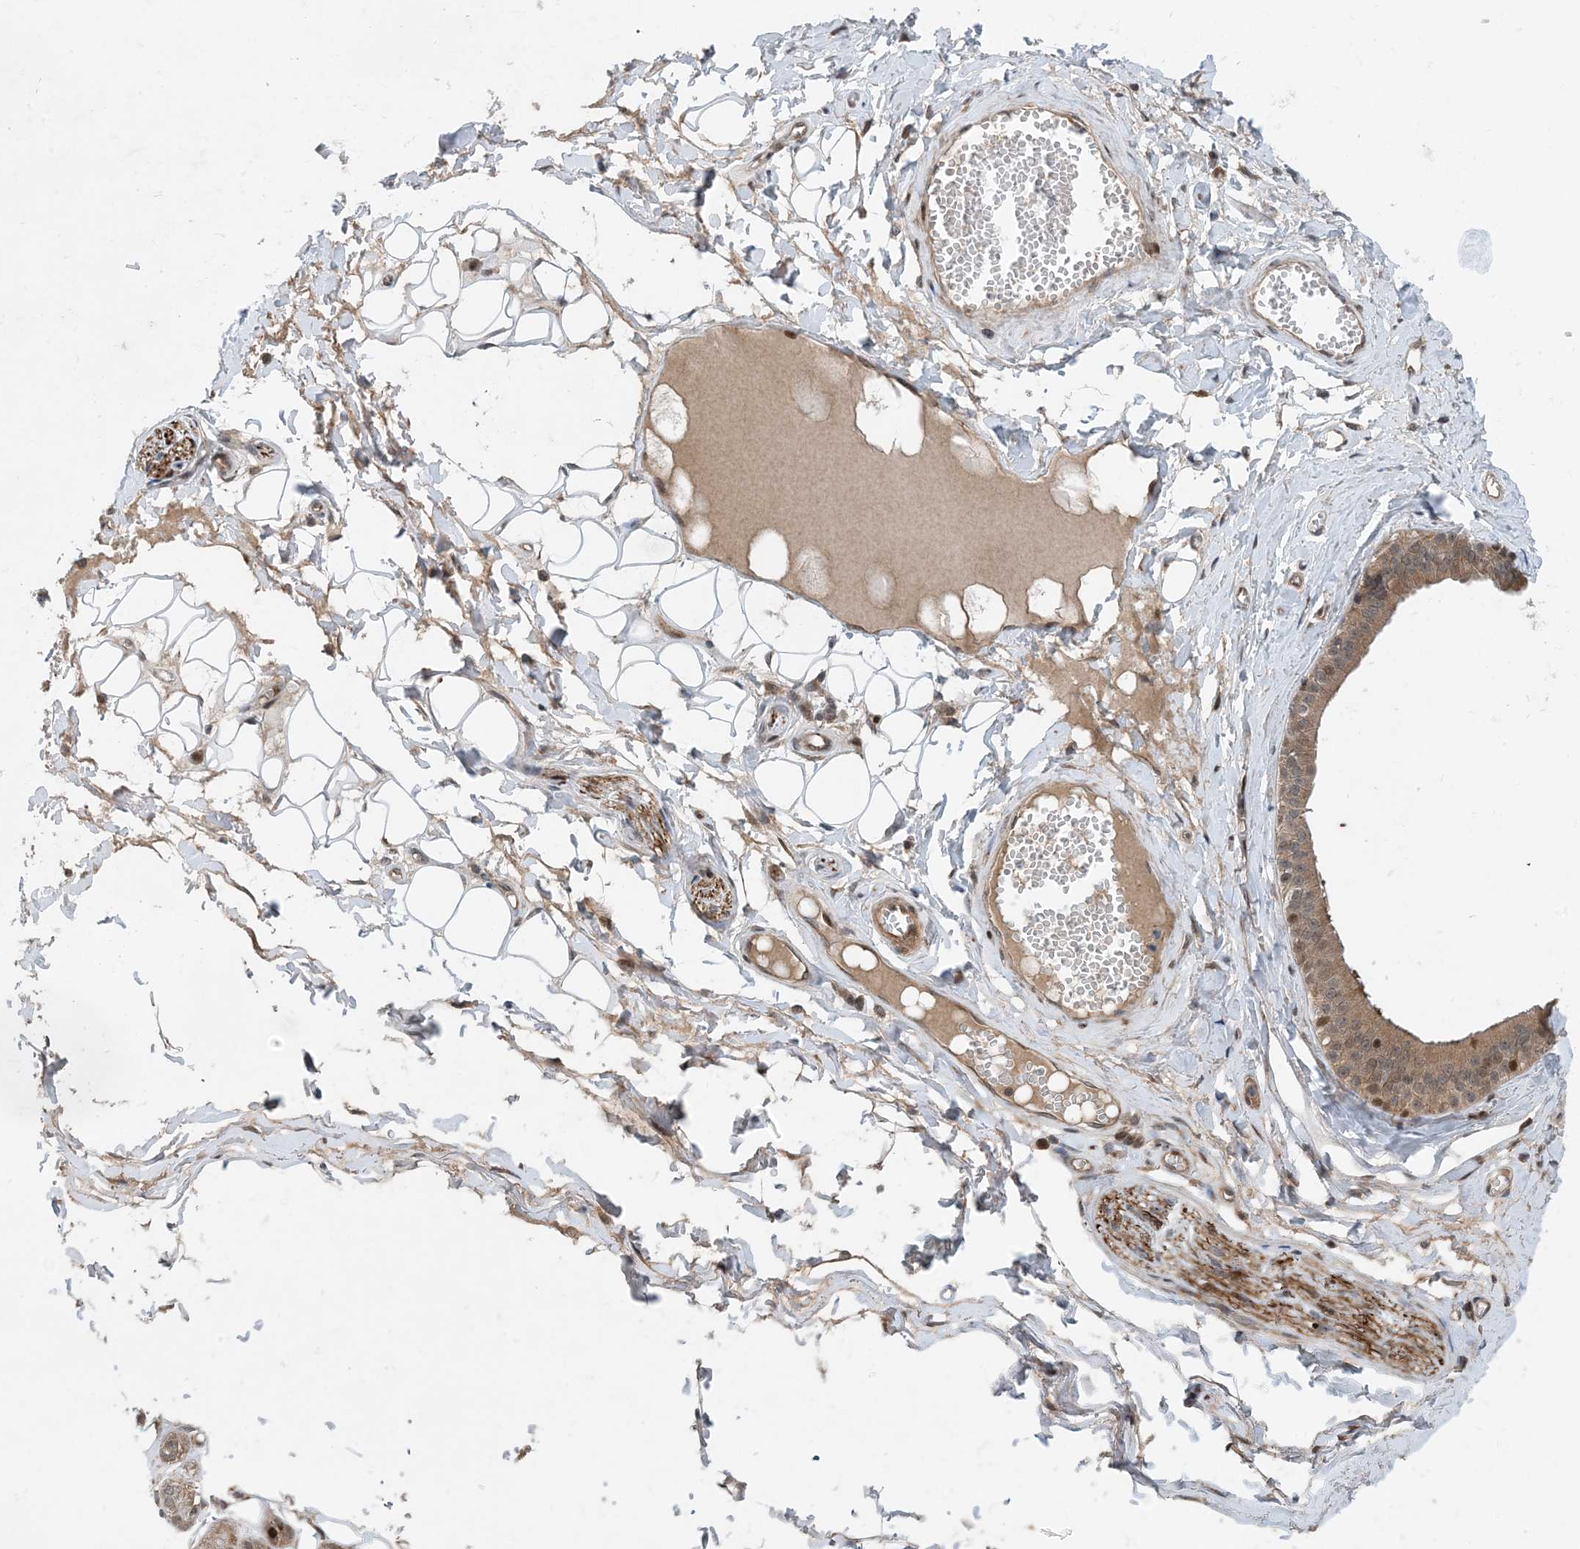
{"staining": {"intensity": "moderate", "quantity": "25%-75%", "location": "cytoplasmic/membranous"}, "tissue": "adipose tissue", "cell_type": "Adipocytes", "image_type": "normal", "snomed": [{"axis": "morphology", "description": "Normal tissue, NOS"}, {"axis": "morphology", "description": "Inflammation, NOS"}, {"axis": "topography", "description": "Salivary gland"}, {"axis": "topography", "description": "Peripheral nerve tissue"}], "caption": "DAB immunohistochemical staining of unremarkable adipose tissue demonstrates moderate cytoplasmic/membranous protein positivity in about 25%-75% of adipocytes. Immunohistochemistry stains the protein of interest in brown and the nuclei are stained blue.", "gene": "HEMK1", "patient": {"sex": "female", "age": 75}}